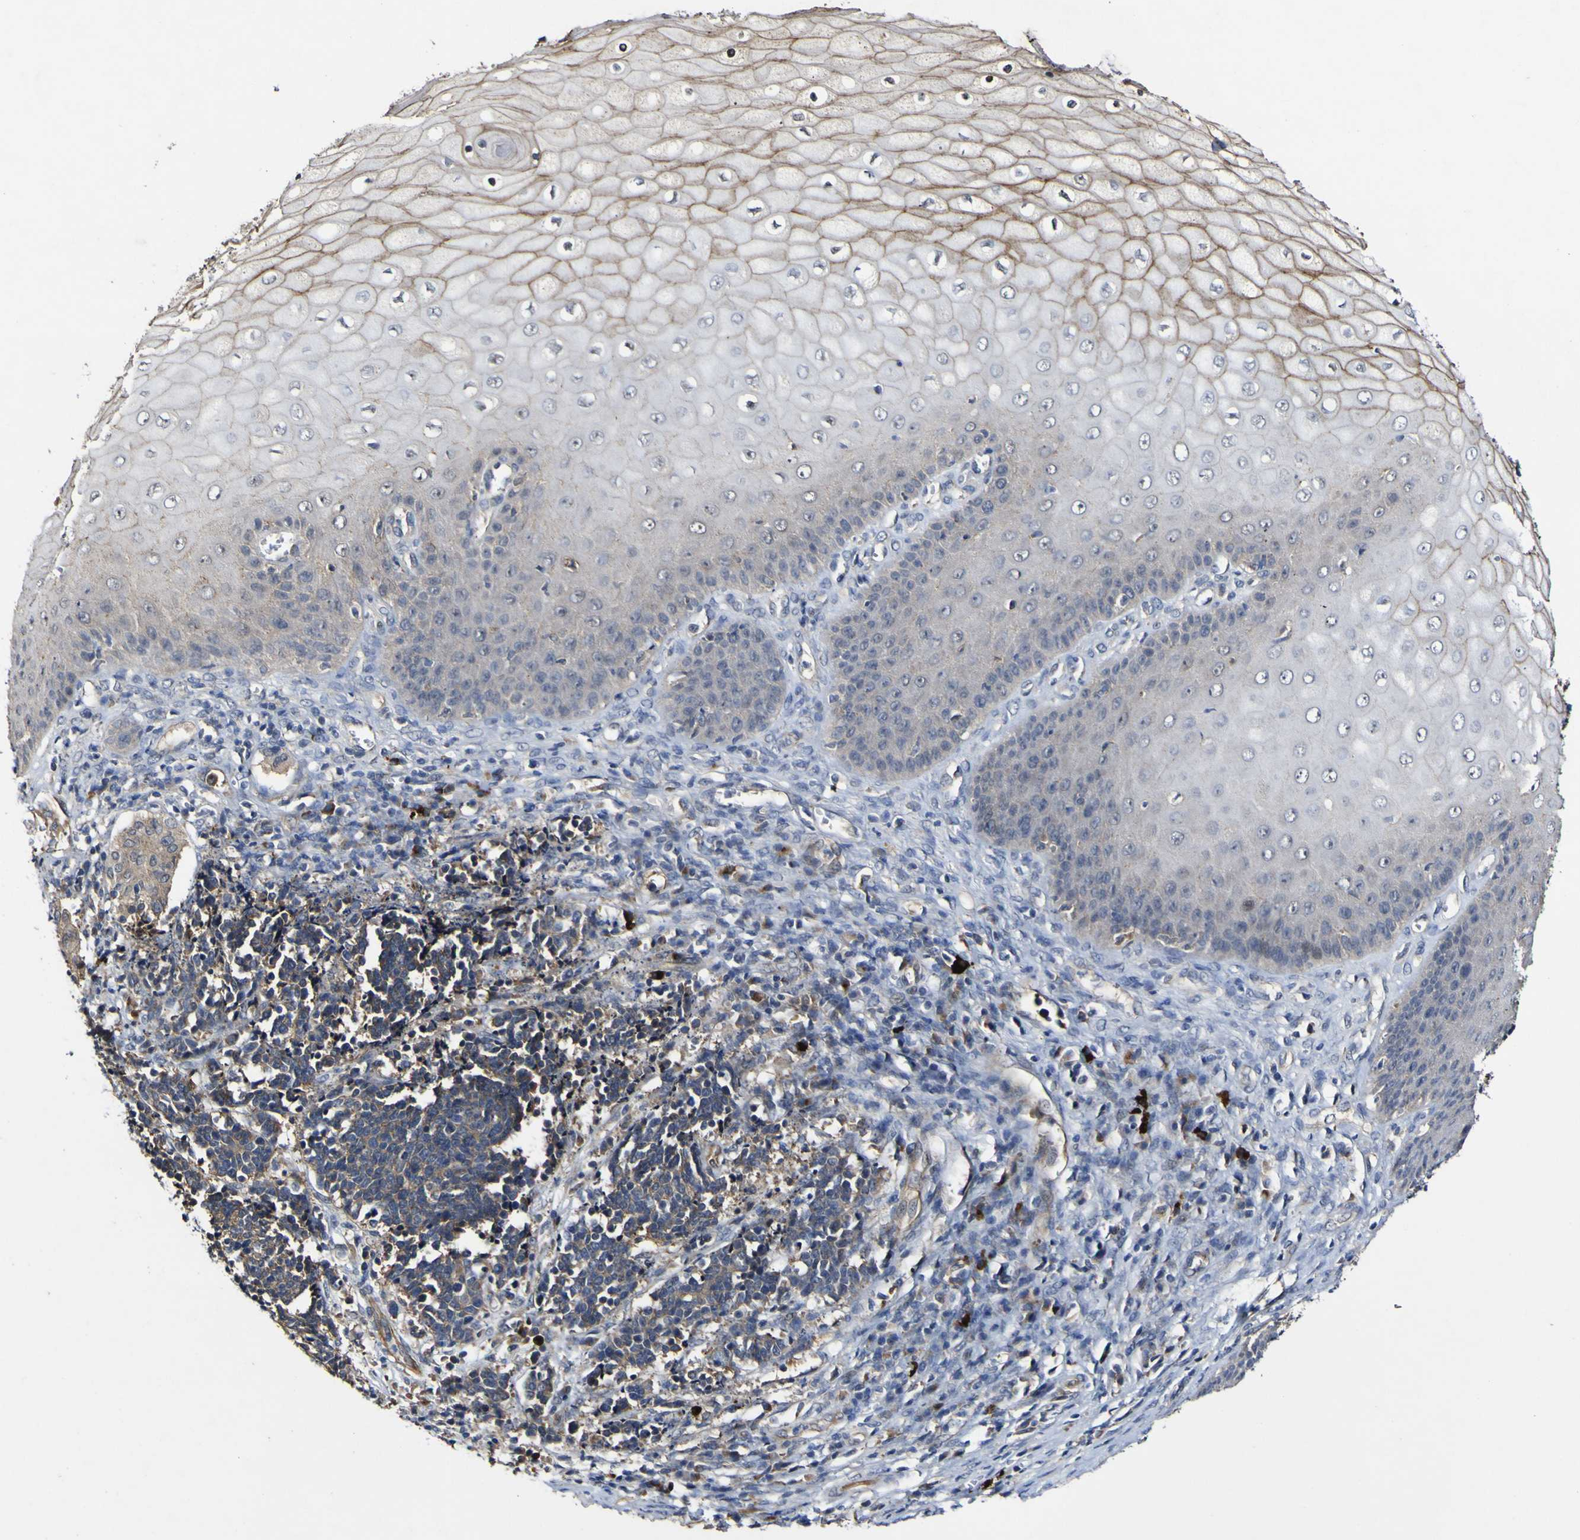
{"staining": {"intensity": "weak", "quantity": "25%-75%", "location": "cytoplasmic/membranous"}, "tissue": "cervical cancer", "cell_type": "Tumor cells", "image_type": "cancer", "snomed": [{"axis": "morphology", "description": "Squamous cell carcinoma, NOS"}, {"axis": "topography", "description": "Cervix"}], "caption": "This image displays immunohistochemistry staining of human cervical squamous cell carcinoma, with low weak cytoplasmic/membranous positivity in about 25%-75% of tumor cells.", "gene": "CCL2", "patient": {"sex": "female", "age": 35}}